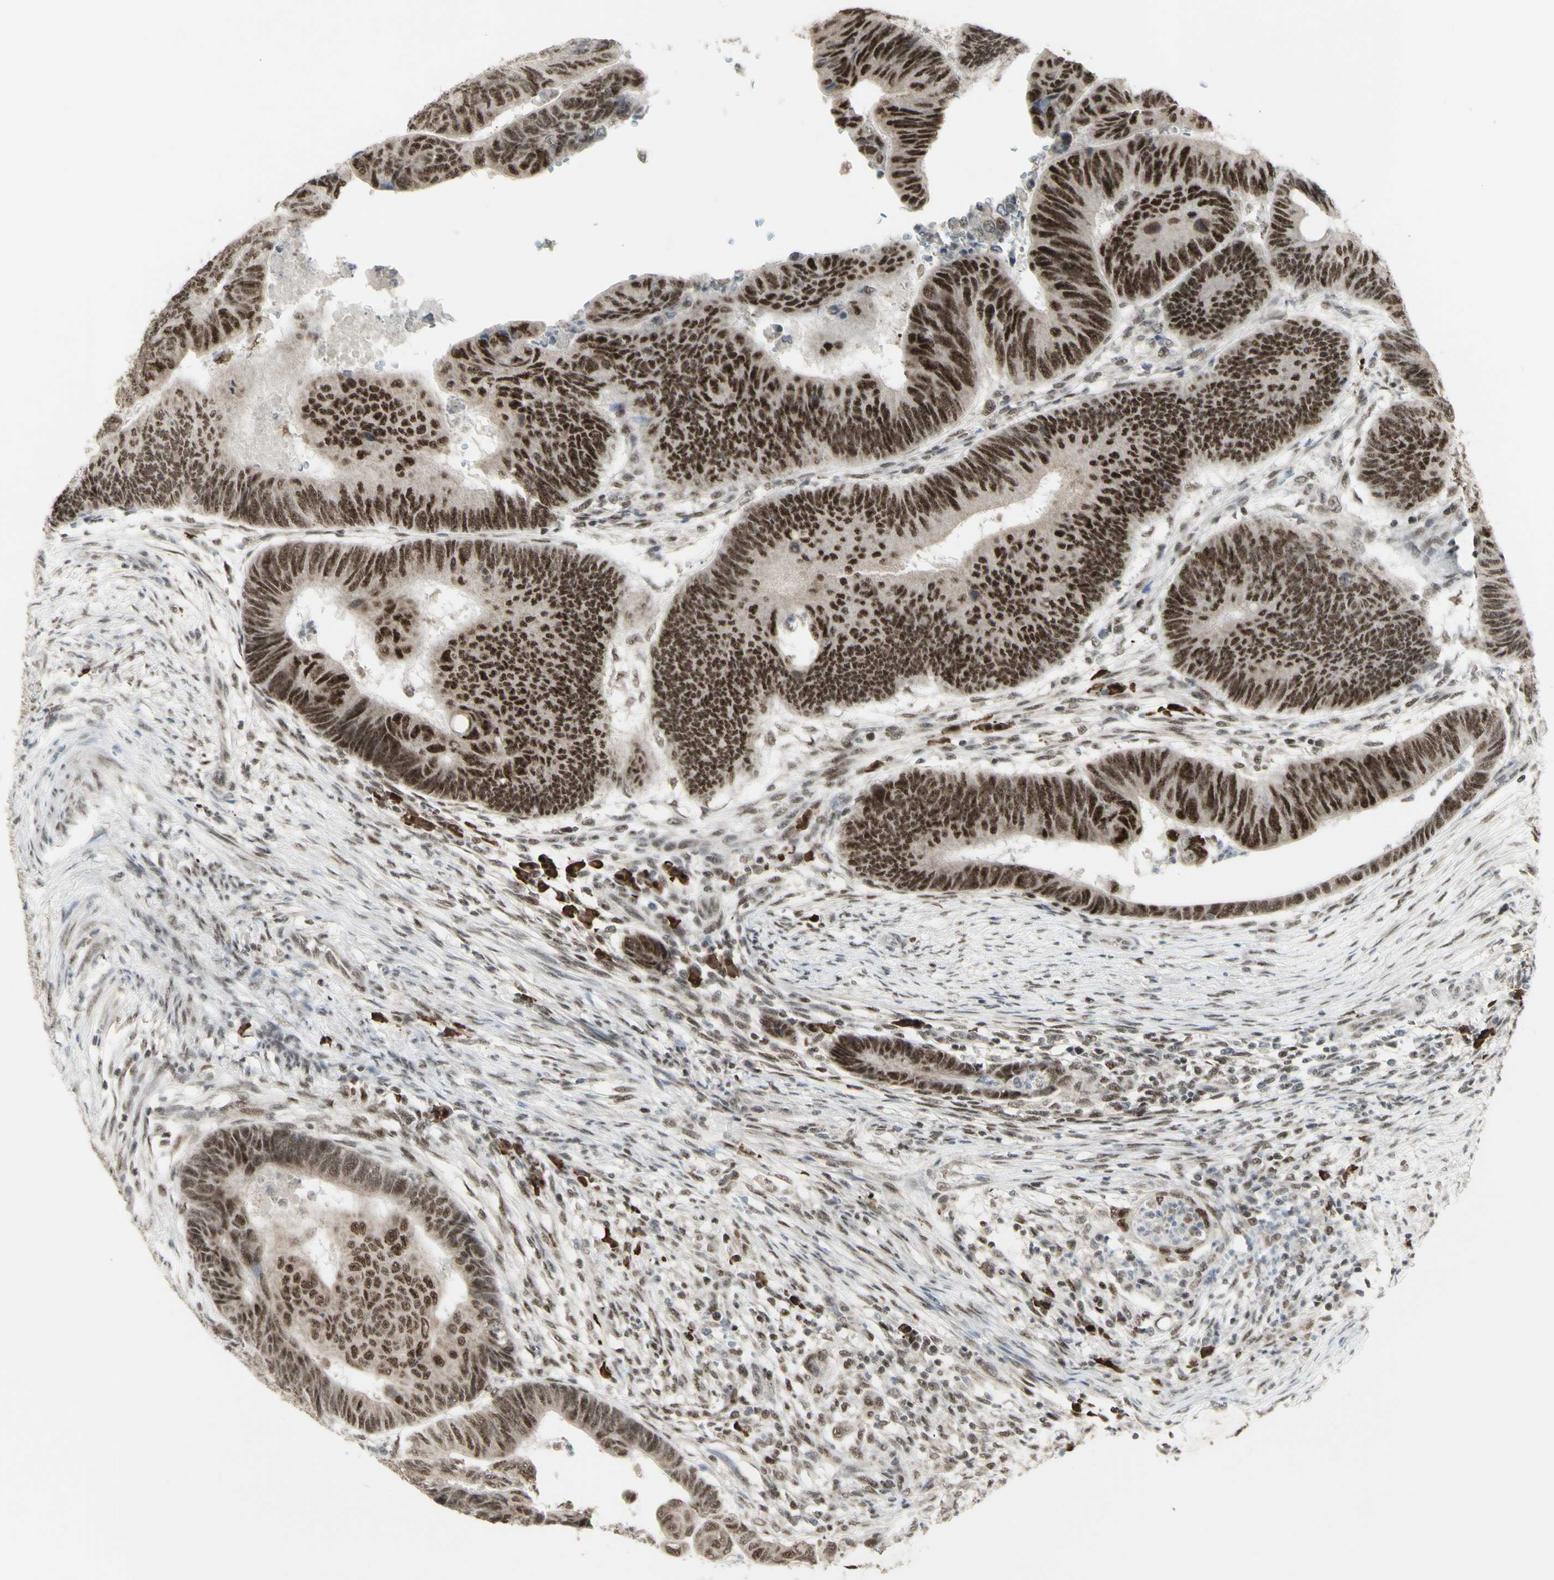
{"staining": {"intensity": "strong", "quantity": "25%-75%", "location": "nuclear"}, "tissue": "colorectal cancer", "cell_type": "Tumor cells", "image_type": "cancer", "snomed": [{"axis": "morphology", "description": "Normal tissue, NOS"}, {"axis": "morphology", "description": "Adenocarcinoma, NOS"}, {"axis": "topography", "description": "Rectum"}, {"axis": "topography", "description": "Peripheral nerve tissue"}], "caption": "Adenocarcinoma (colorectal) stained with DAB (3,3'-diaminobenzidine) immunohistochemistry (IHC) reveals high levels of strong nuclear staining in approximately 25%-75% of tumor cells. The staining is performed using DAB brown chromogen to label protein expression. The nuclei are counter-stained blue using hematoxylin.", "gene": "CCNT1", "patient": {"sex": "male", "age": 92}}